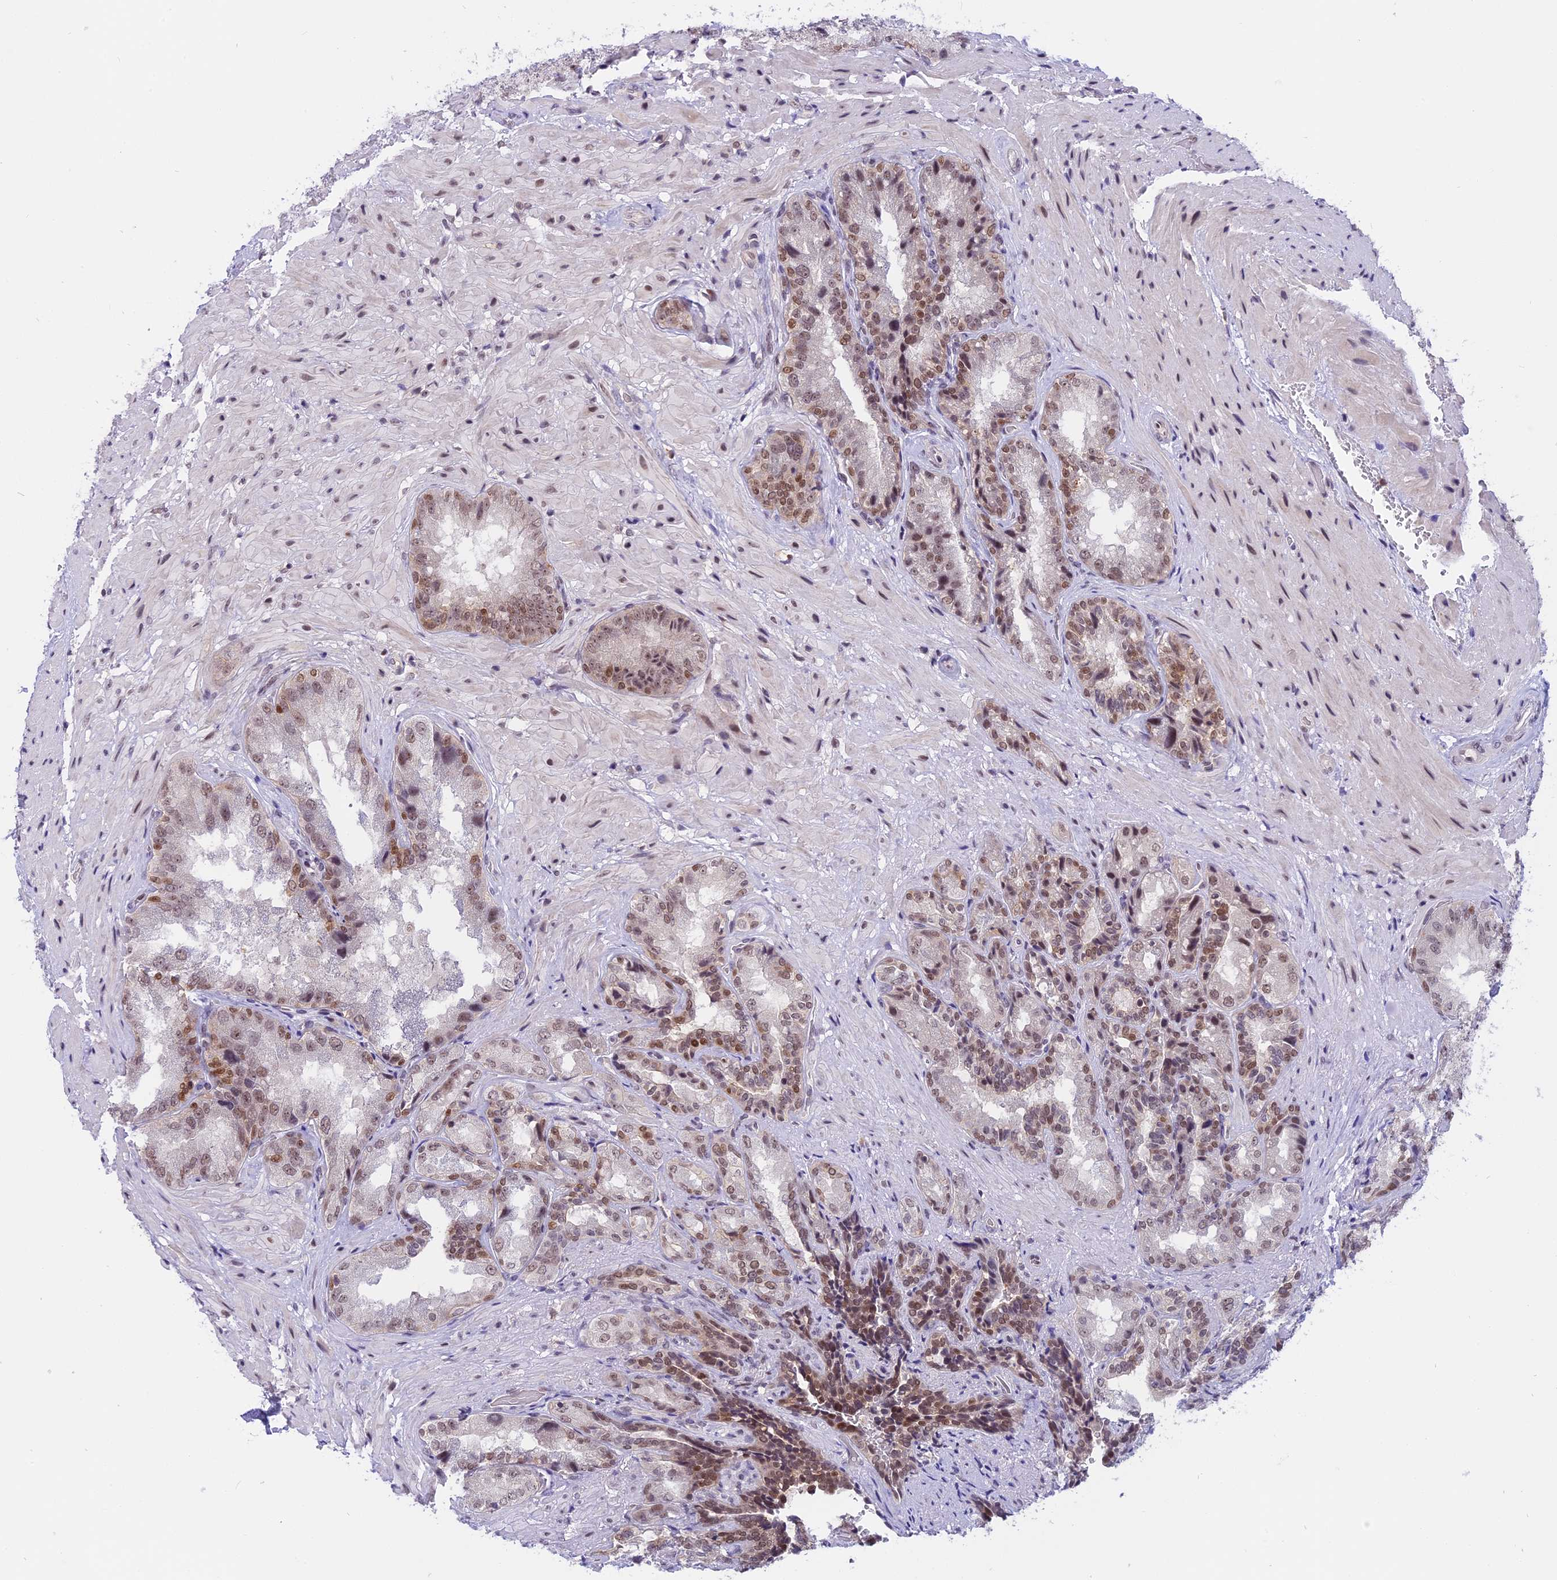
{"staining": {"intensity": "moderate", "quantity": ">75%", "location": "nuclear"}, "tissue": "seminal vesicle", "cell_type": "Glandular cells", "image_type": "normal", "snomed": [{"axis": "morphology", "description": "Normal tissue, NOS"}, {"axis": "topography", "description": "Seminal veicle"}, {"axis": "topography", "description": "Peripheral nerve tissue"}], "caption": "DAB (3,3'-diaminobenzidine) immunohistochemical staining of unremarkable seminal vesicle exhibits moderate nuclear protein expression in about >75% of glandular cells.", "gene": "TADA3", "patient": {"sex": "male", "age": 63}}